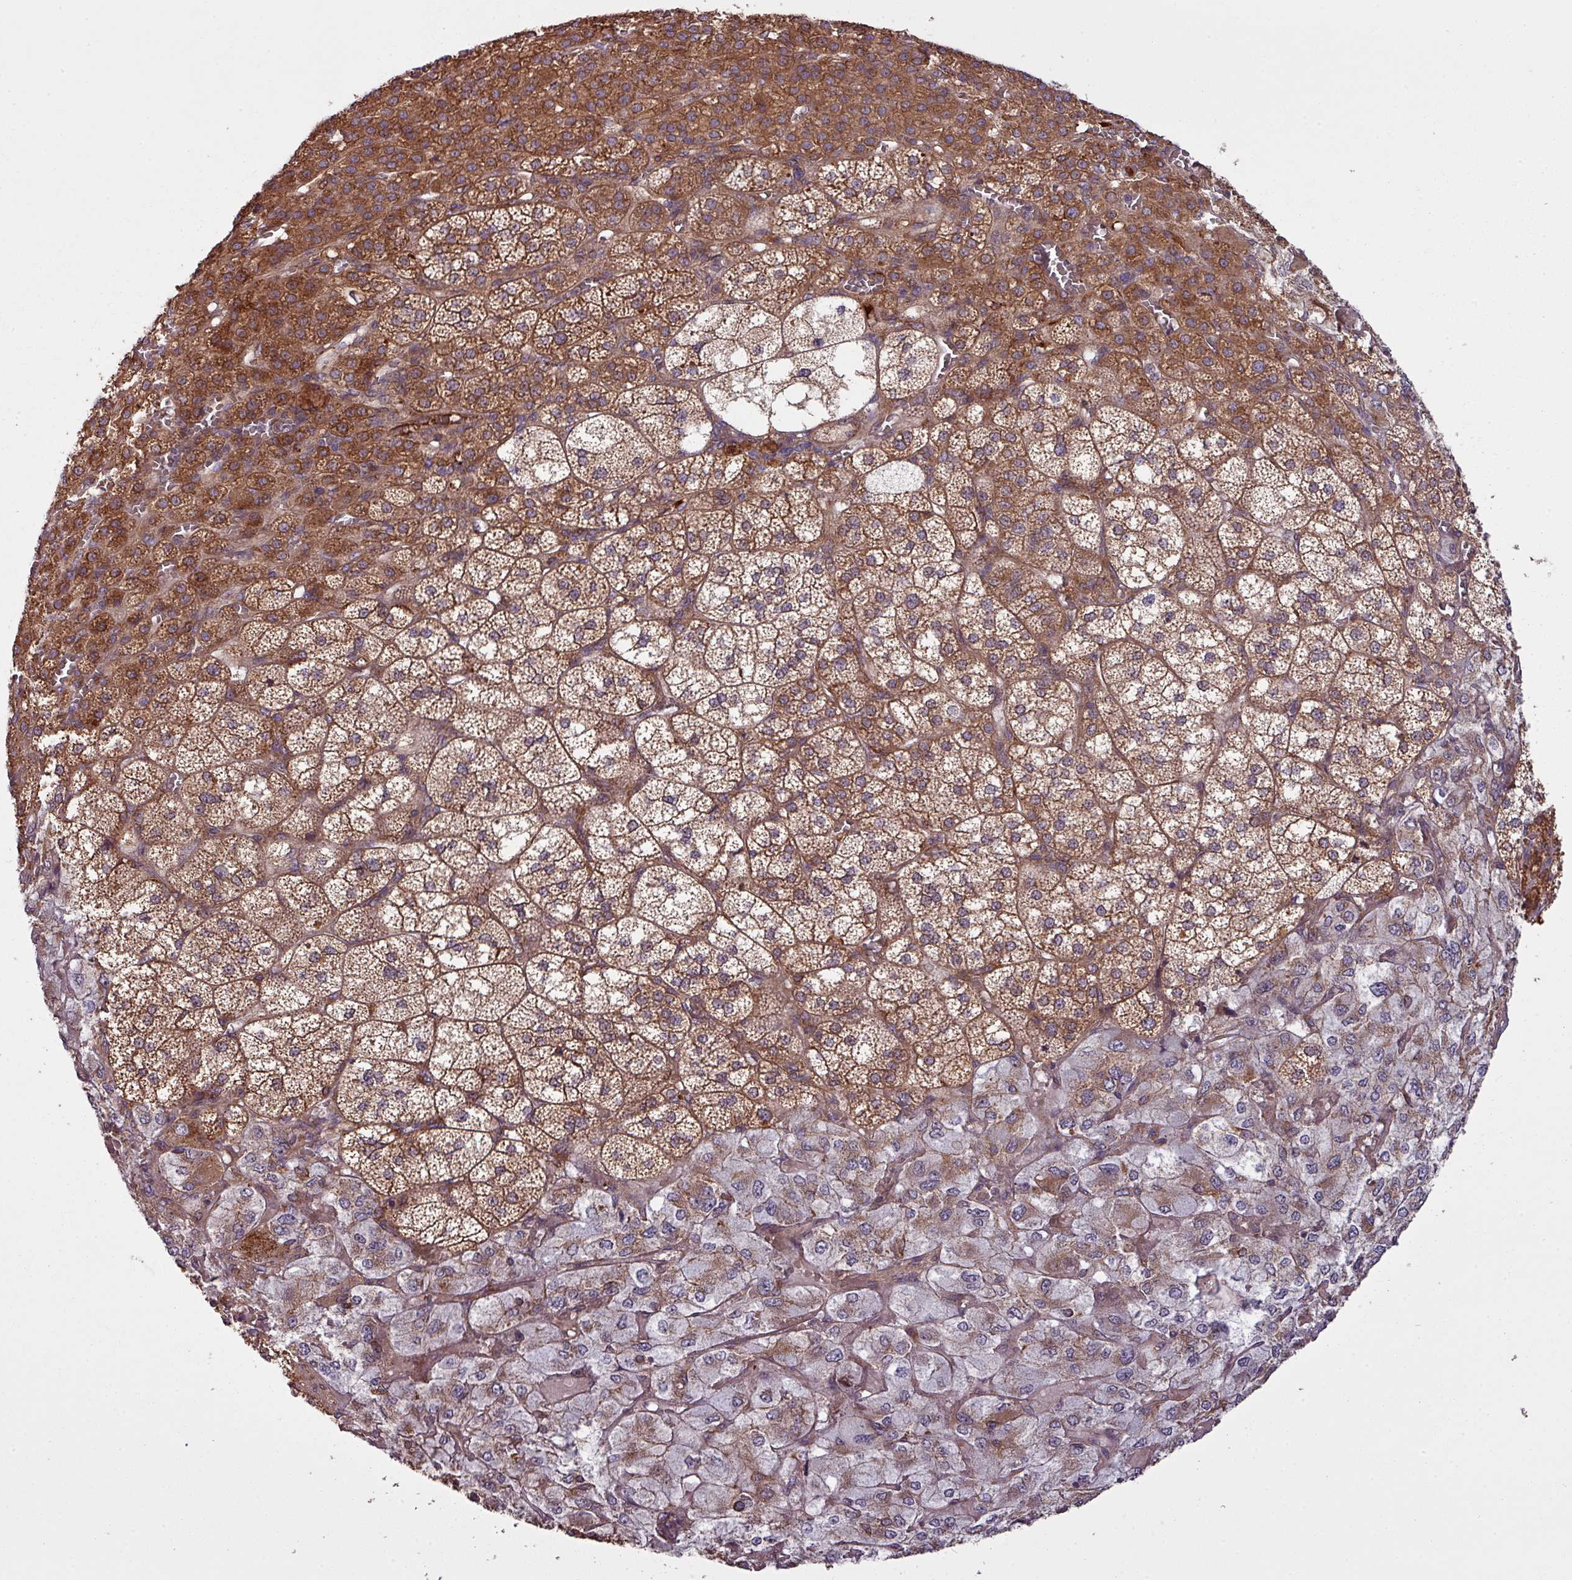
{"staining": {"intensity": "strong", "quantity": ">75%", "location": "cytoplasmic/membranous"}, "tissue": "adrenal gland", "cell_type": "Glandular cells", "image_type": "normal", "snomed": [{"axis": "morphology", "description": "Normal tissue, NOS"}, {"axis": "topography", "description": "Adrenal gland"}], "caption": "High-magnification brightfield microscopy of benign adrenal gland stained with DAB (3,3'-diaminobenzidine) (brown) and counterstained with hematoxylin (blue). glandular cells exhibit strong cytoplasmic/membranous expression is identified in approximately>75% of cells. The protein is shown in brown color, while the nuclei are stained blue.", "gene": "SNRNP25", "patient": {"sex": "female", "age": 60}}